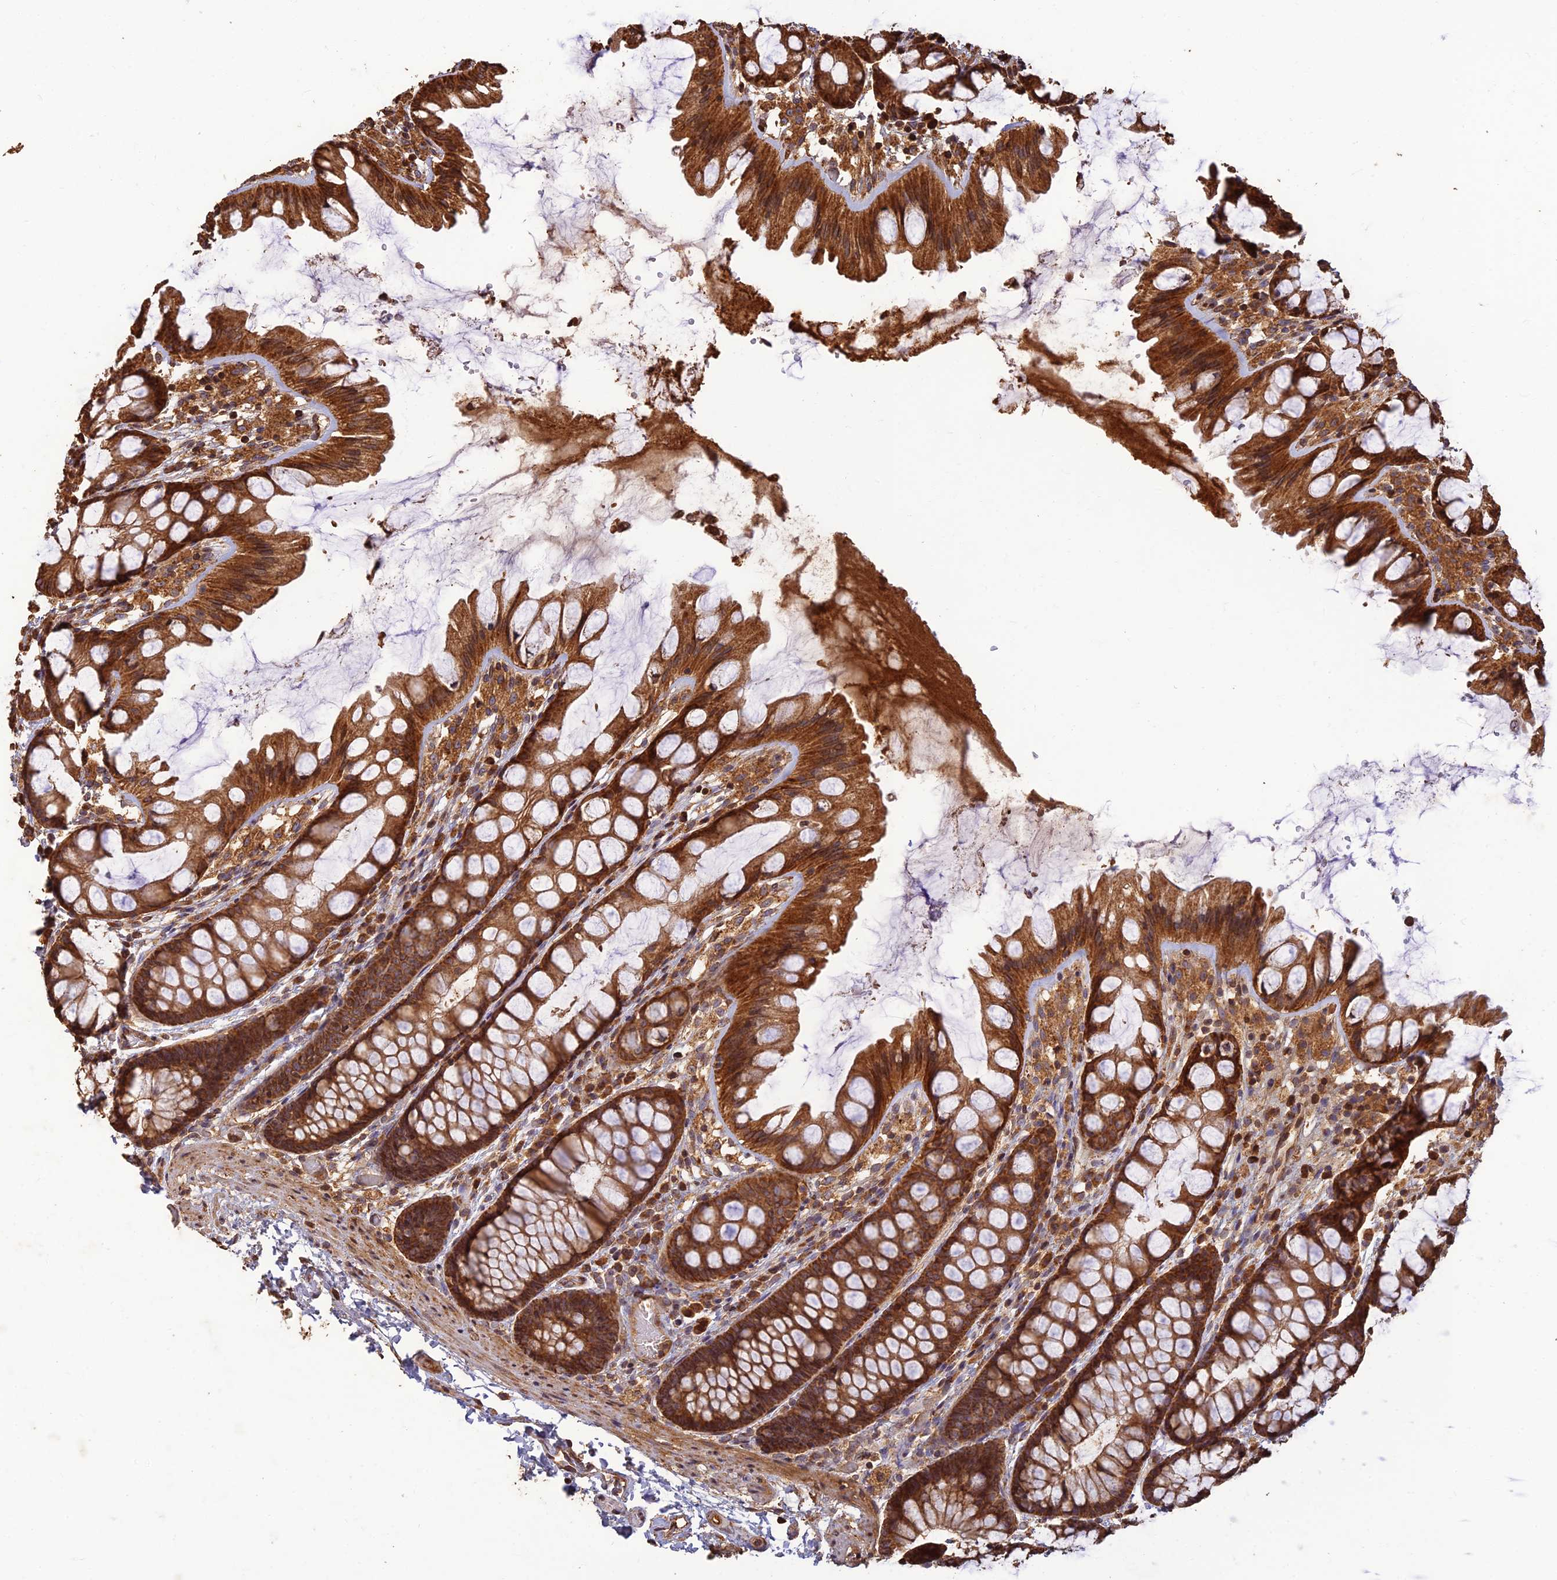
{"staining": {"intensity": "strong", "quantity": ">75%", "location": "cytoplasmic/membranous"}, "tissue": "colon", "cell_type": "Endothelial cells", "image_type": "normal", "snomed": [{"axis": "morphology", "description": "Normal tissue, NOS"}, {"axis": "topography", "description": "Colon"}], "caption": "The immunohistochemical stain shows strong cytoplasmic/membranous staining in endothelial cells of normal colon.", "gene": "CORO1C", "patient": {"sex": "male", "age": 47}}